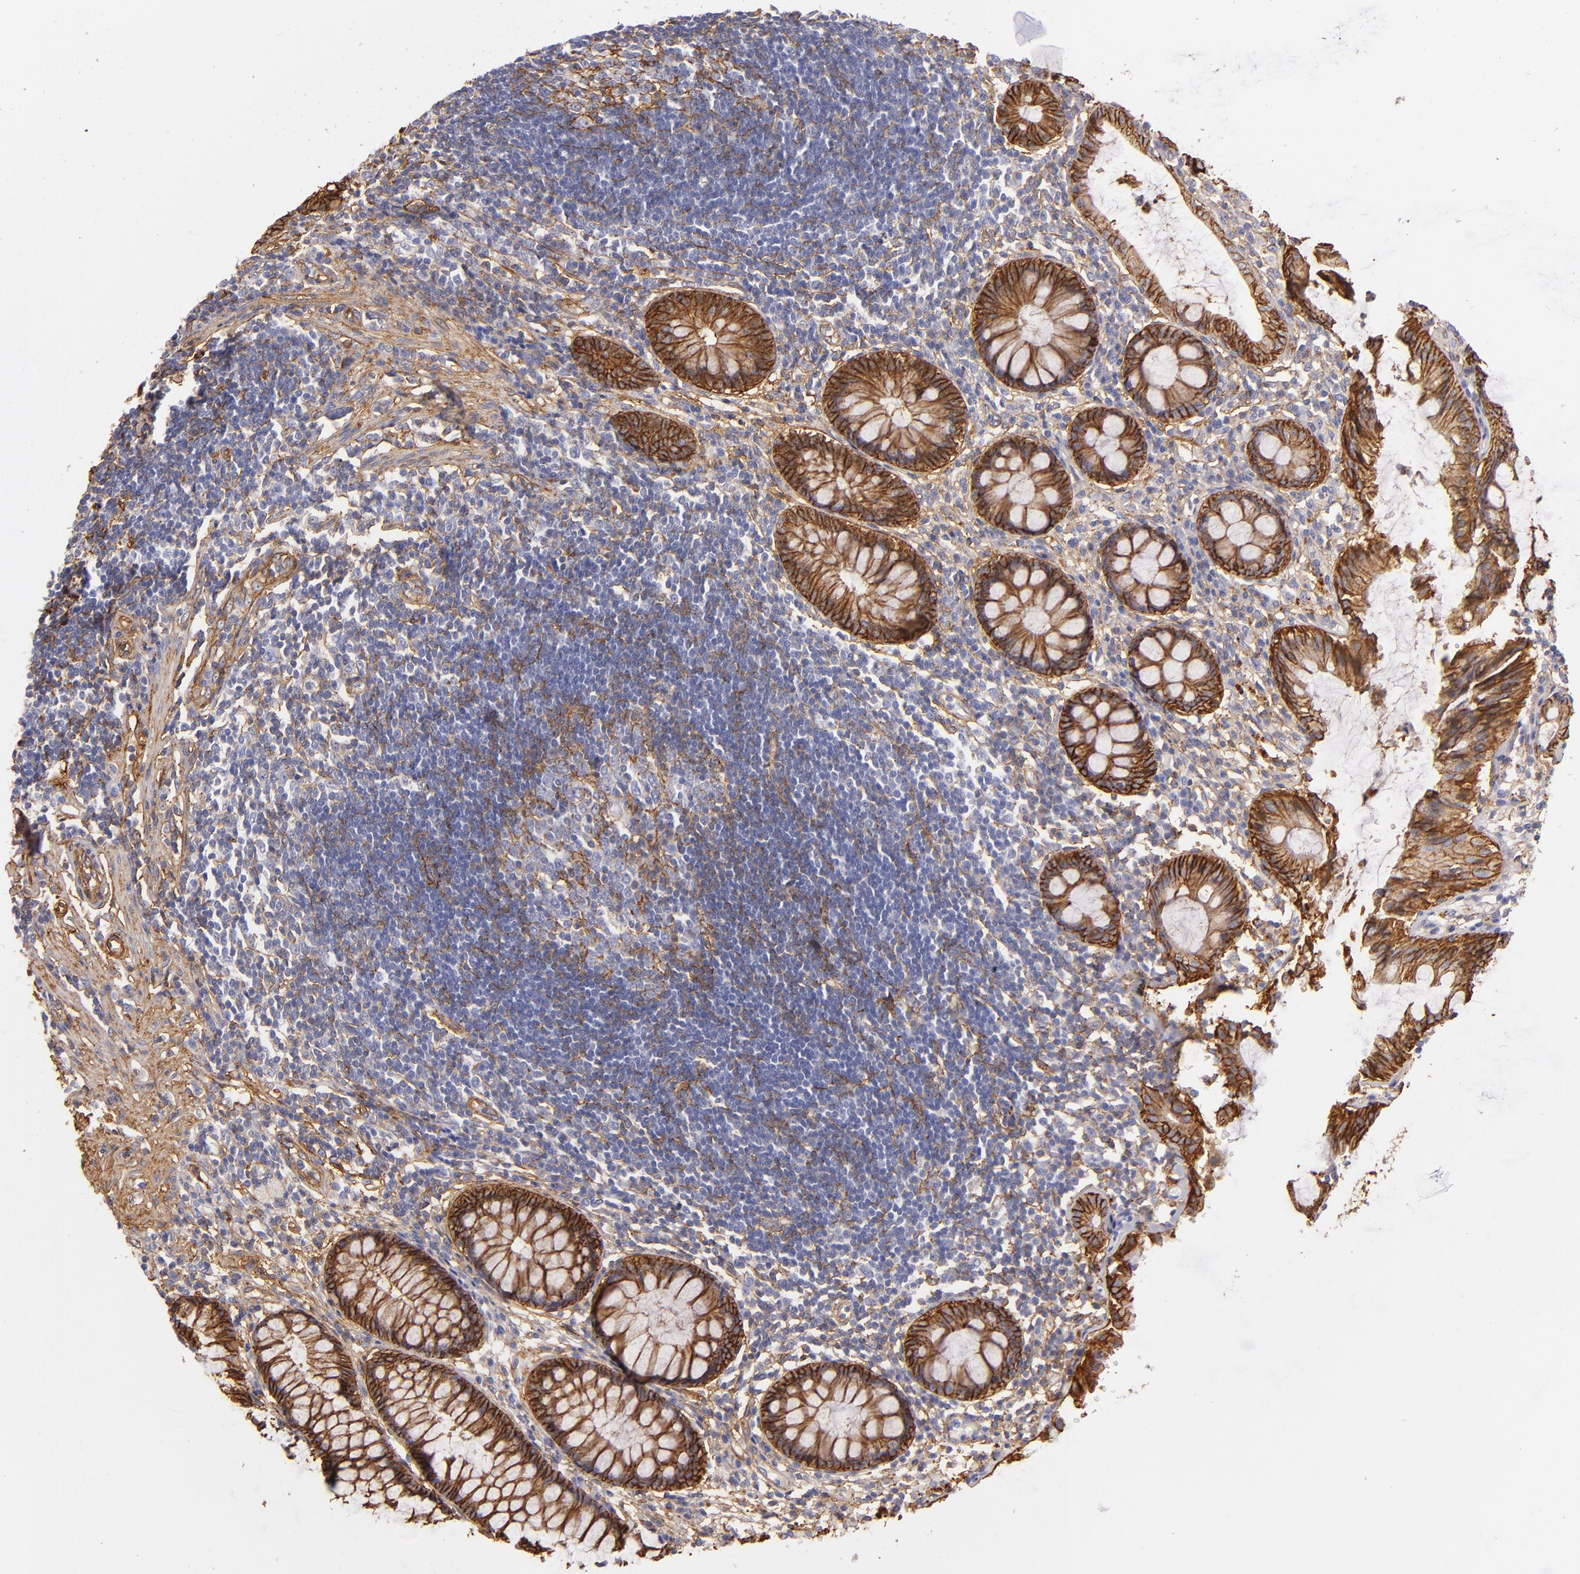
{"staining": {"intensity": "strong", "quantity": ">75%", "location": "cytoplasmic/membranous"}, "tissue": "rectum", "cell_type": "Glandular cells", "image_type": "normal", "snomed": [{"axis": "morphology", "description": "Normal tissue, NOS"}, {"axis": "topography", "description": "Rectum"}], "caption": "Rectum stained with a brown dye shows strong cytoplasmic/membranous positive positivity in about >75% of glandular cells.", "gene": "CD151", "patient": {"sex": "female", "age": 66}}